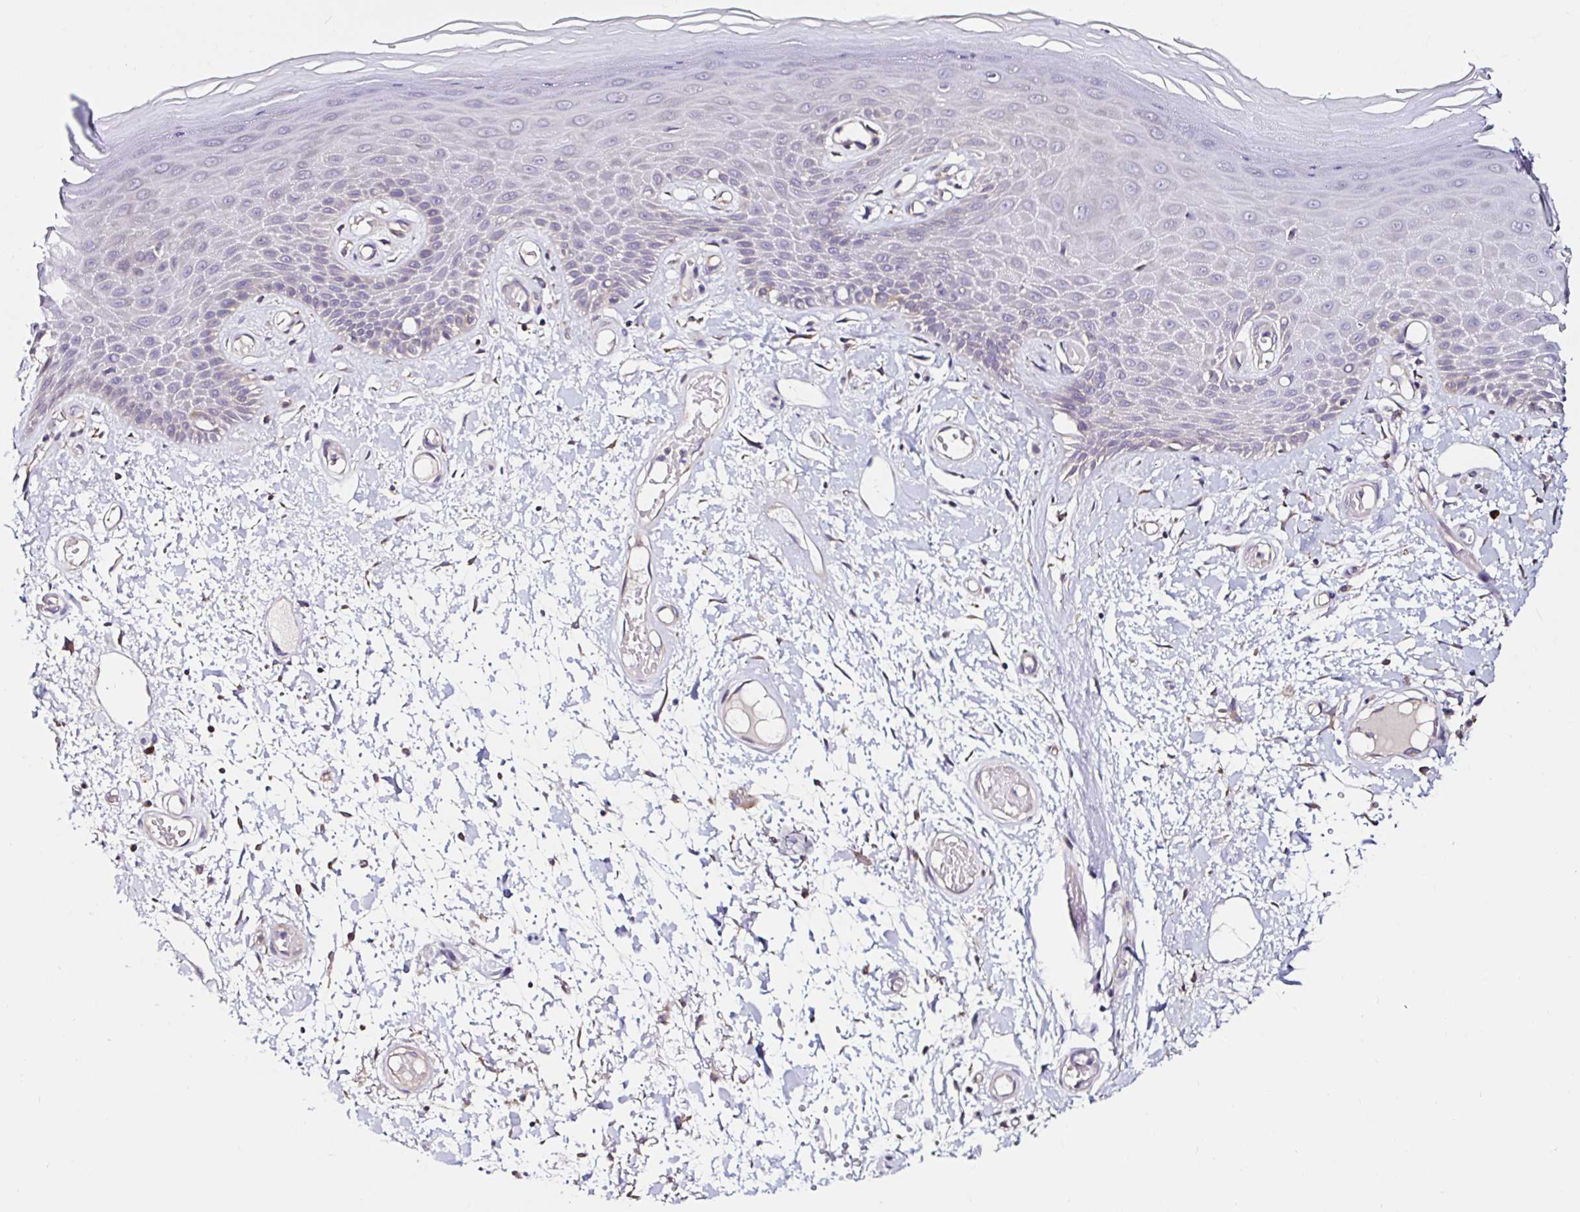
{"staining": {"intensity": "negative", "quantity": "none", "location": "none"}, "tissue": "skin", "cell_type": "Epidermal cells", "image_type": "normal", "snomed": [{"axis": "morphology", "description": "Normal tissue, NOS"}, {"axis": "topography", "description": "Anal"}, {"axis": "topography", "description": "Peripheral nerve tissue"}], "caption": "High magnification brightfield microscopy of normal skin stained with DAB (3,3'-diaminobenzidine) (brown) and counterstained with hematoxylin (blue): epidermal cells show no significant positivity.", "gene": "VSIG2", "patient": {"sex": "male", "age": 78}}